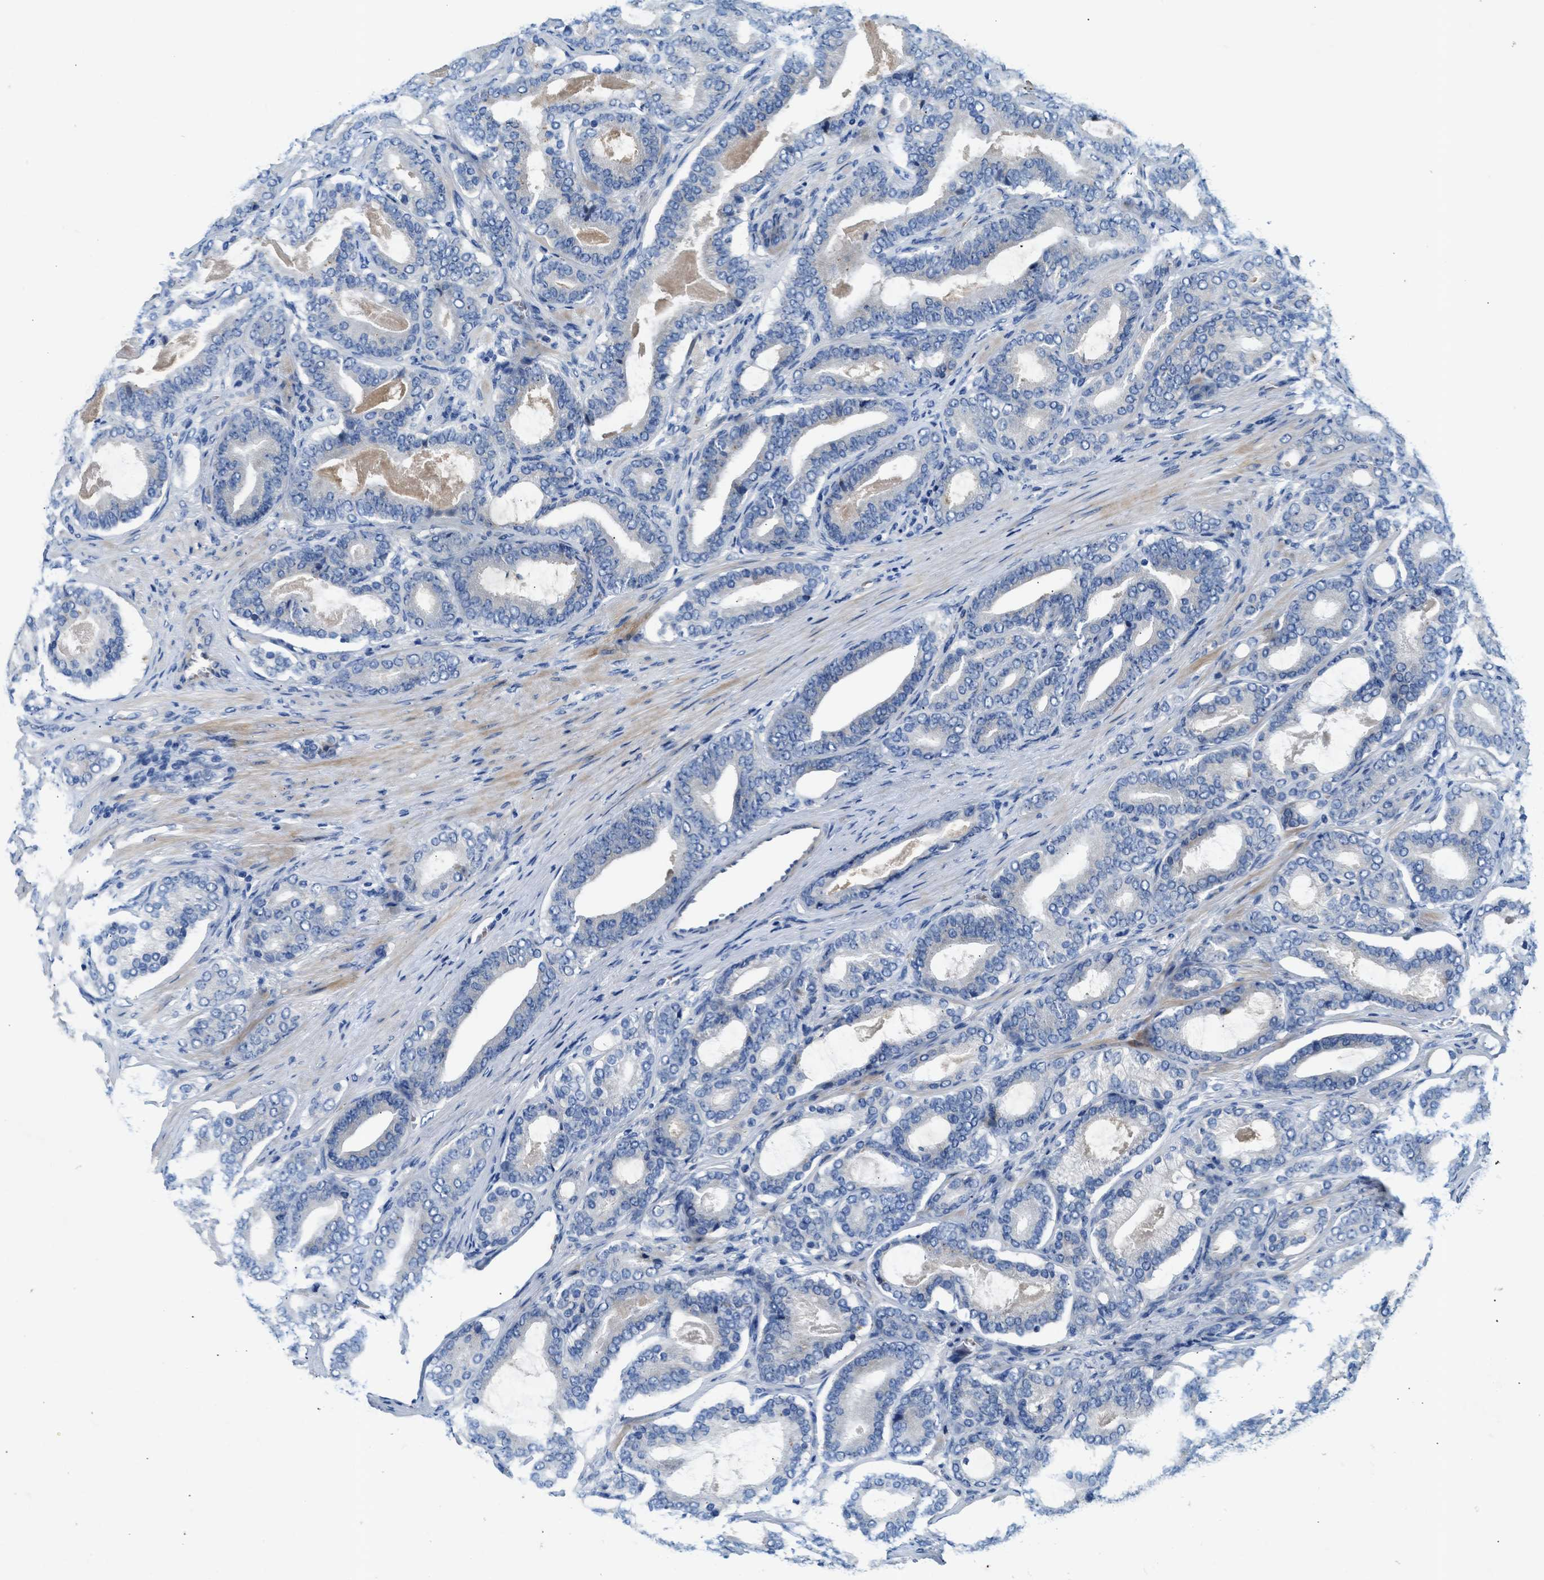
{"staining": {"intensity": "negative", "quantity": "none", "location": "none"}, "tissue": "prostate cancer", "cell_type": "Tumor cells", "image_type": "cancer", "snomed": [{"axis": "morphology", "description": "Adenocarcinoma, High grade"}, {"axis": "topography", "description": "Prostate"}], "caption": "Tumor cells show no significant expression in prostate cancer.", "gene": "RWDD2B", "patient": {"sex": "male", "age": 60}}